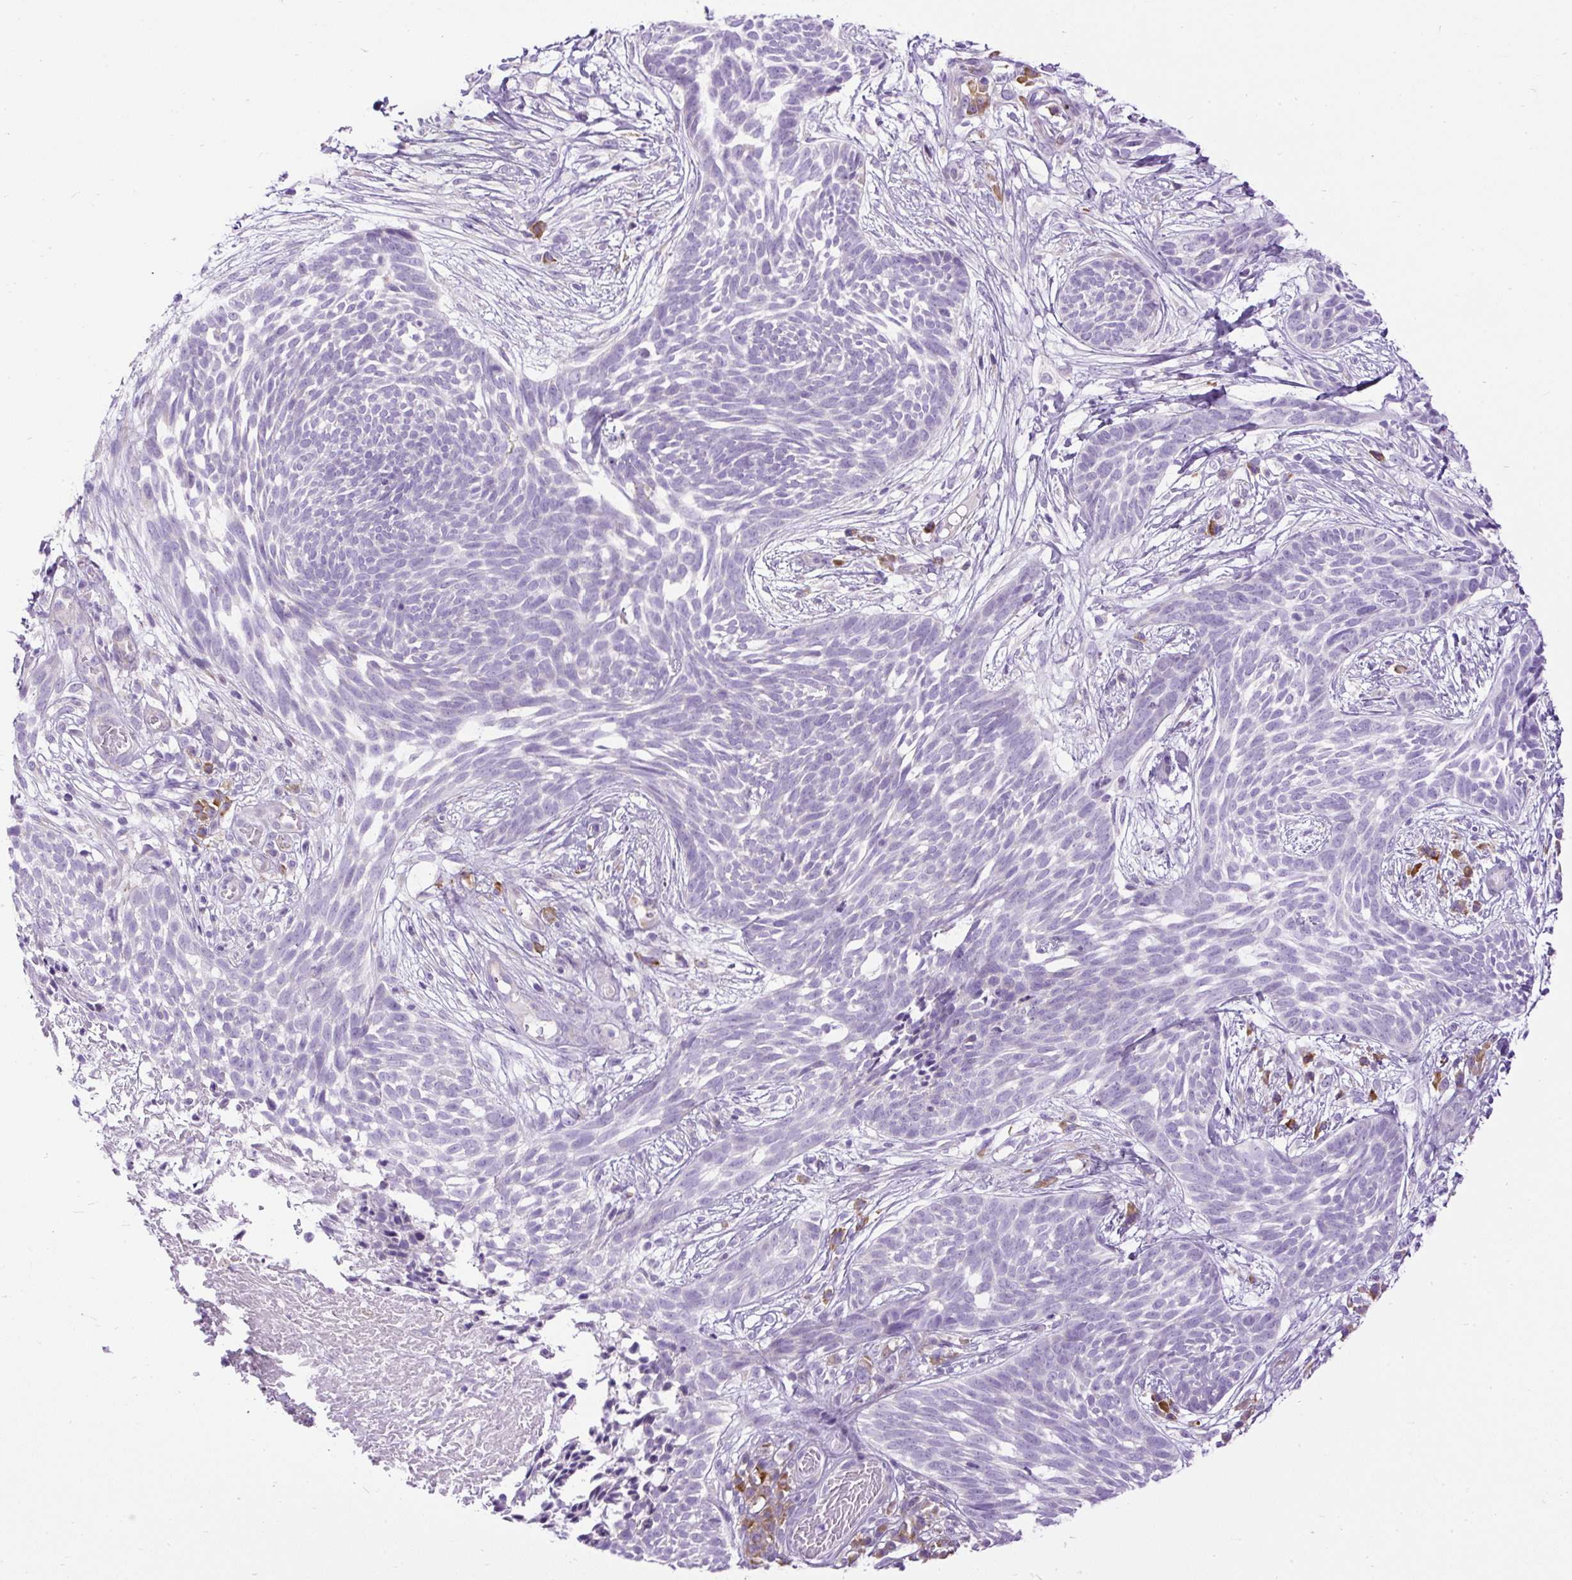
{"staining": {"intensity": "negative", "quantity": "none", "location": "none"}, "tissue": "skin cancer", "cell_type": "Tumor cells", "image_type": "cancer", "snomed": [{"axis": "morphology", "description": "Basal cell carcinoma"}, {"axis": "topography", "description": "Skin"}, {"axis": "topography", "description": "Skin, foot"}], "caption": "This is a histopathology image of IHC staining of basal cell carcinoma (skin), which shows no expression in tumor cells.", "gene": "SYBU", "patient": {"sex": "female", "age": 86}}